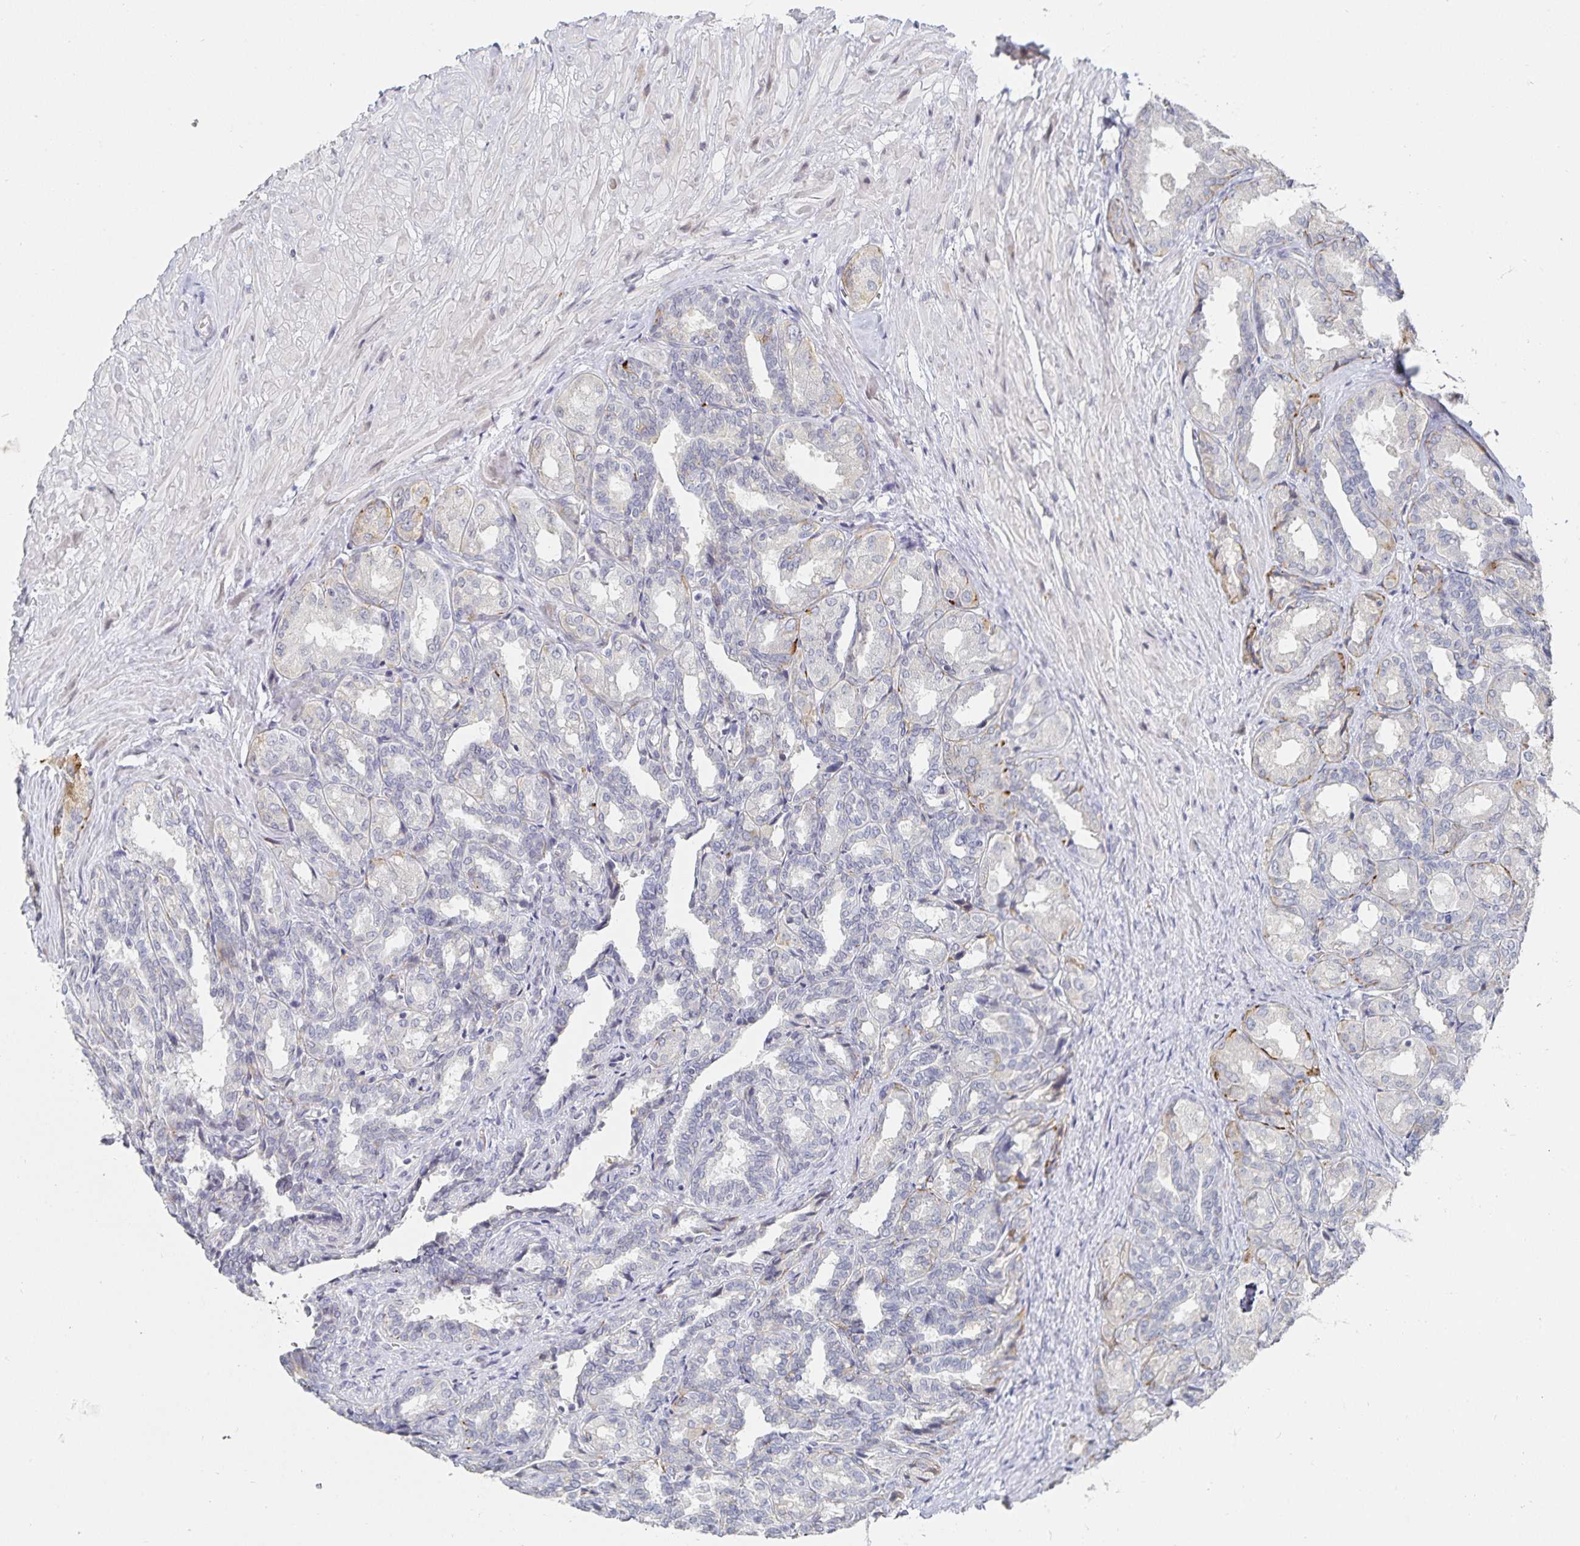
{"staining": {"intensity": "negative", "quantity": "none", "location": "none"}, "tissue": "seminal vesicle", "cell_type": "Glandular cells", "image_type": "normal", "snomed": [{"axis": "morphology", "description": "Normal tissue, NOS"}, {"axis": "topography", "description": "Seminal veicle"}], "caption": "This is a micrograph of immunohistochemistry staining of normal seminal vesicle, which shows no expression in glandular cells. Nuclei are stained in blue.", "gene": "S100G", "patient": {"sex": "male", "age": 68}}